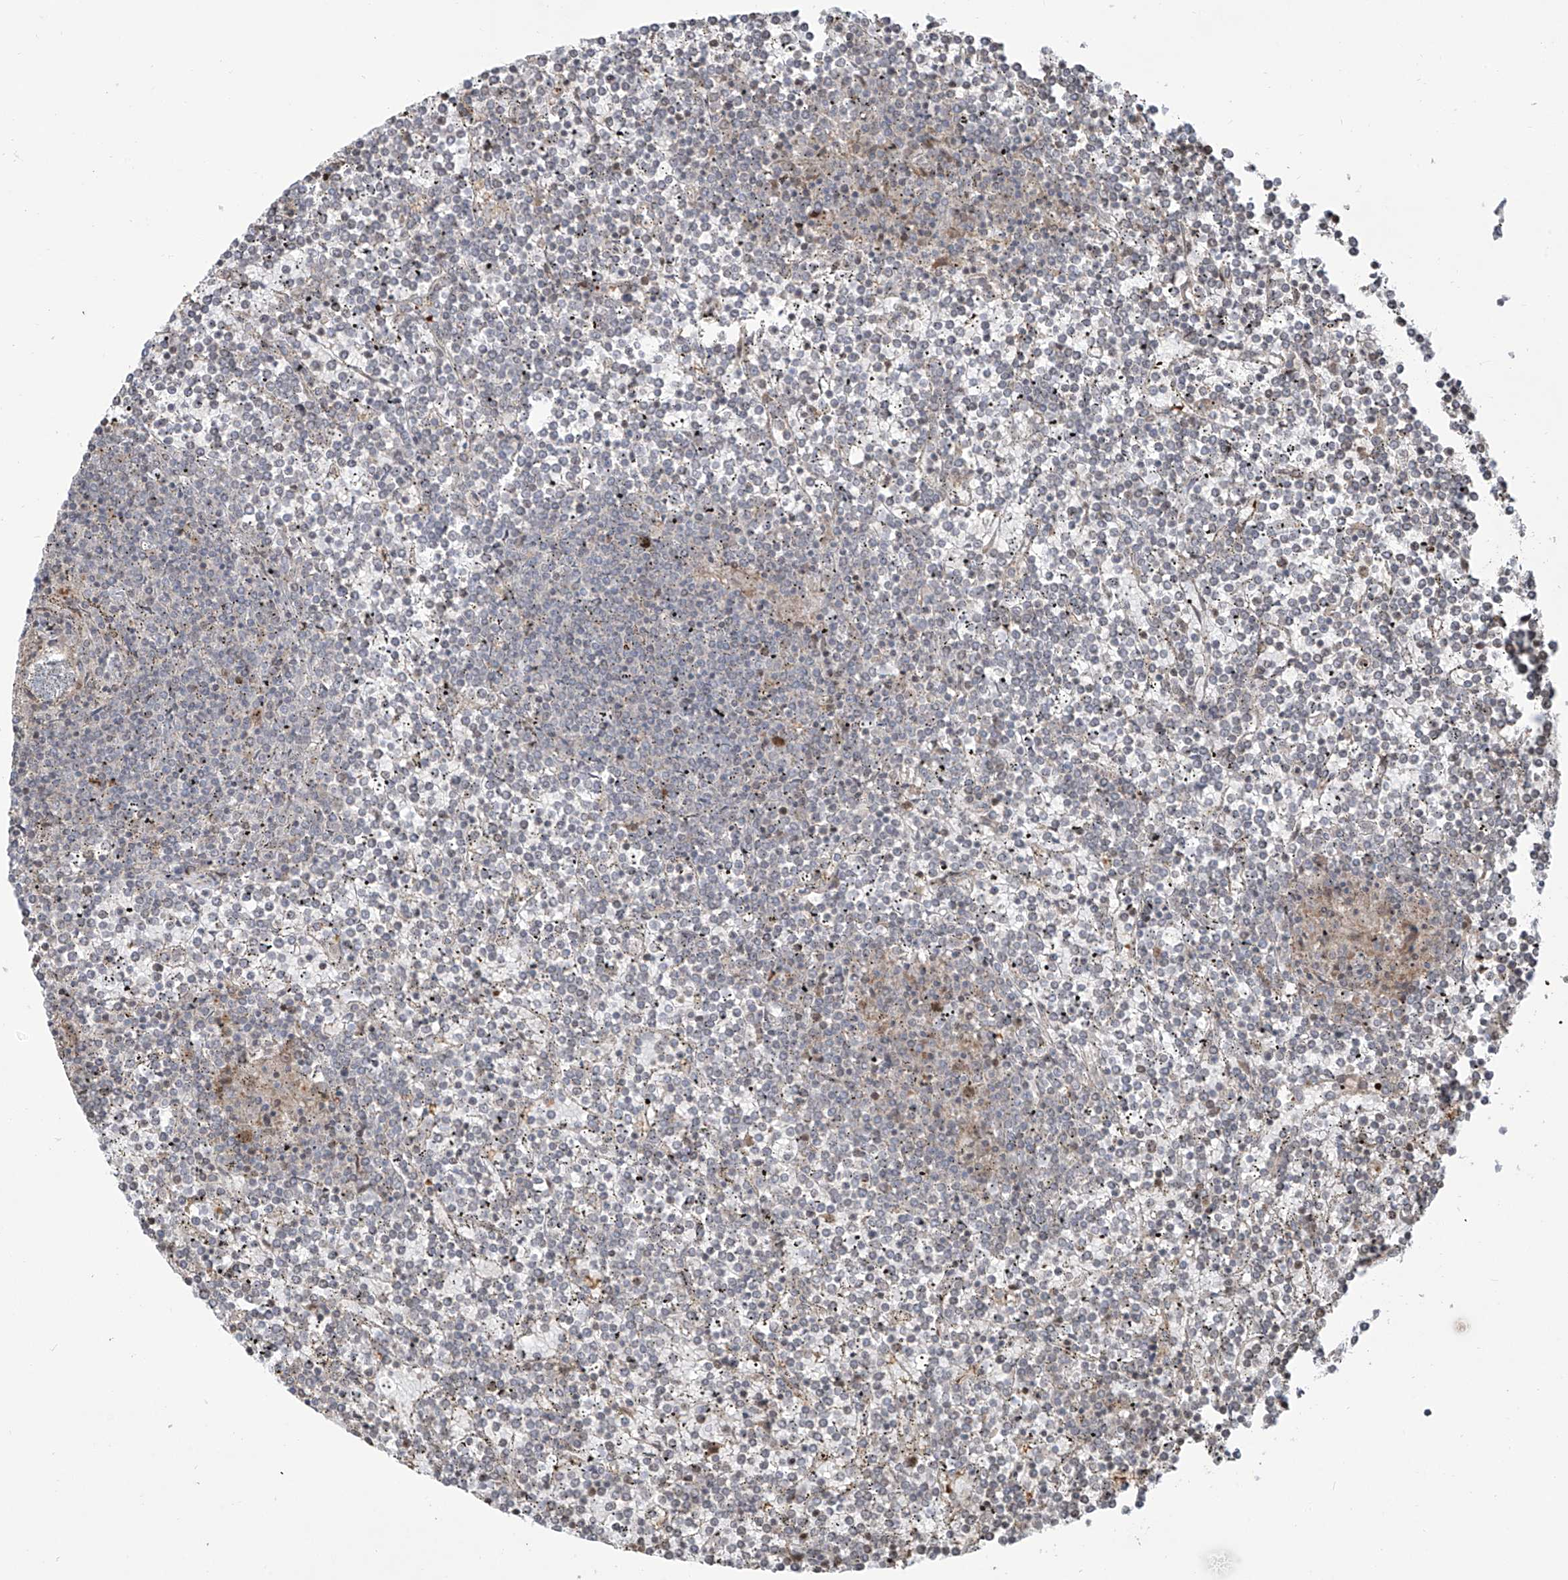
{"staining": {"intensity": "negative", "quantity": "none", "location": "none"}, "tissue": "lymphoma", "cell_type": "Tumor cells", "image_type": "cancer", "snomed": [{"axis": "morphology", "description": "Malignant lymphoma, non-Hodgkin's type, Low grade"}, {"axis": "topography", "description": "Spleen"}], "caption": "Protein analysis of low-grade malignant lymphoma, non-Hodgkin's type shows no significant positivity in tumor cells.", "gene": "VMP1", "patient": {"sex": "female", "age": 19}}